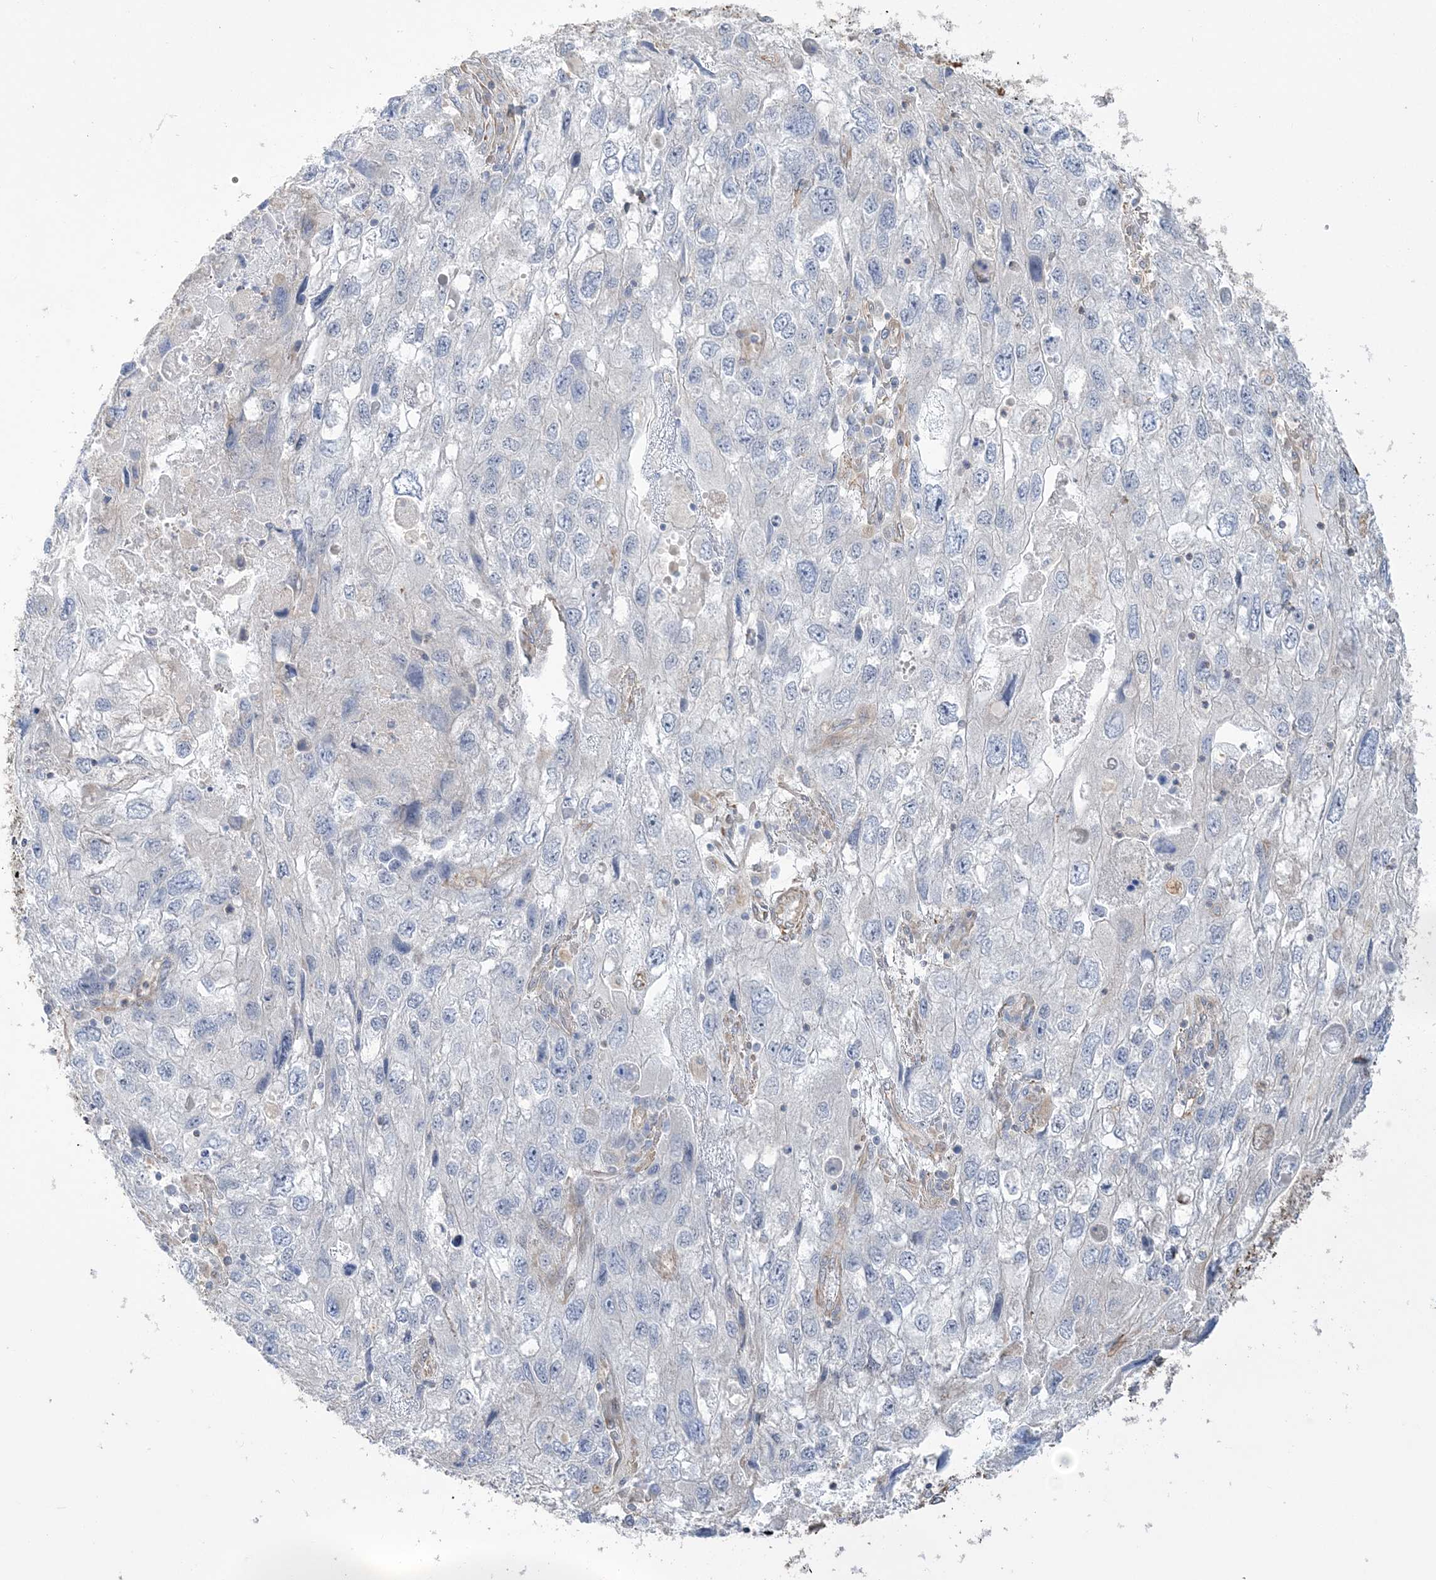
{"staining": {"intensity": "negative", "quantity": "none", "location": "none"}, "tissue": "endometrial cancer", "cell_type": "Tumor cells", "image_type": "cancer", "snomed": [{"axis": "morphology", "description": "Adenocarcinoma, NOS"}, {"axis": "topography", "description": "Endometrium"}], "caption": "IHC of endometrial adenocarcinoma exhibits no staining in tumor cells.", "gene": "ZNF821", "patient": {"sex": "female", "age": 49}}